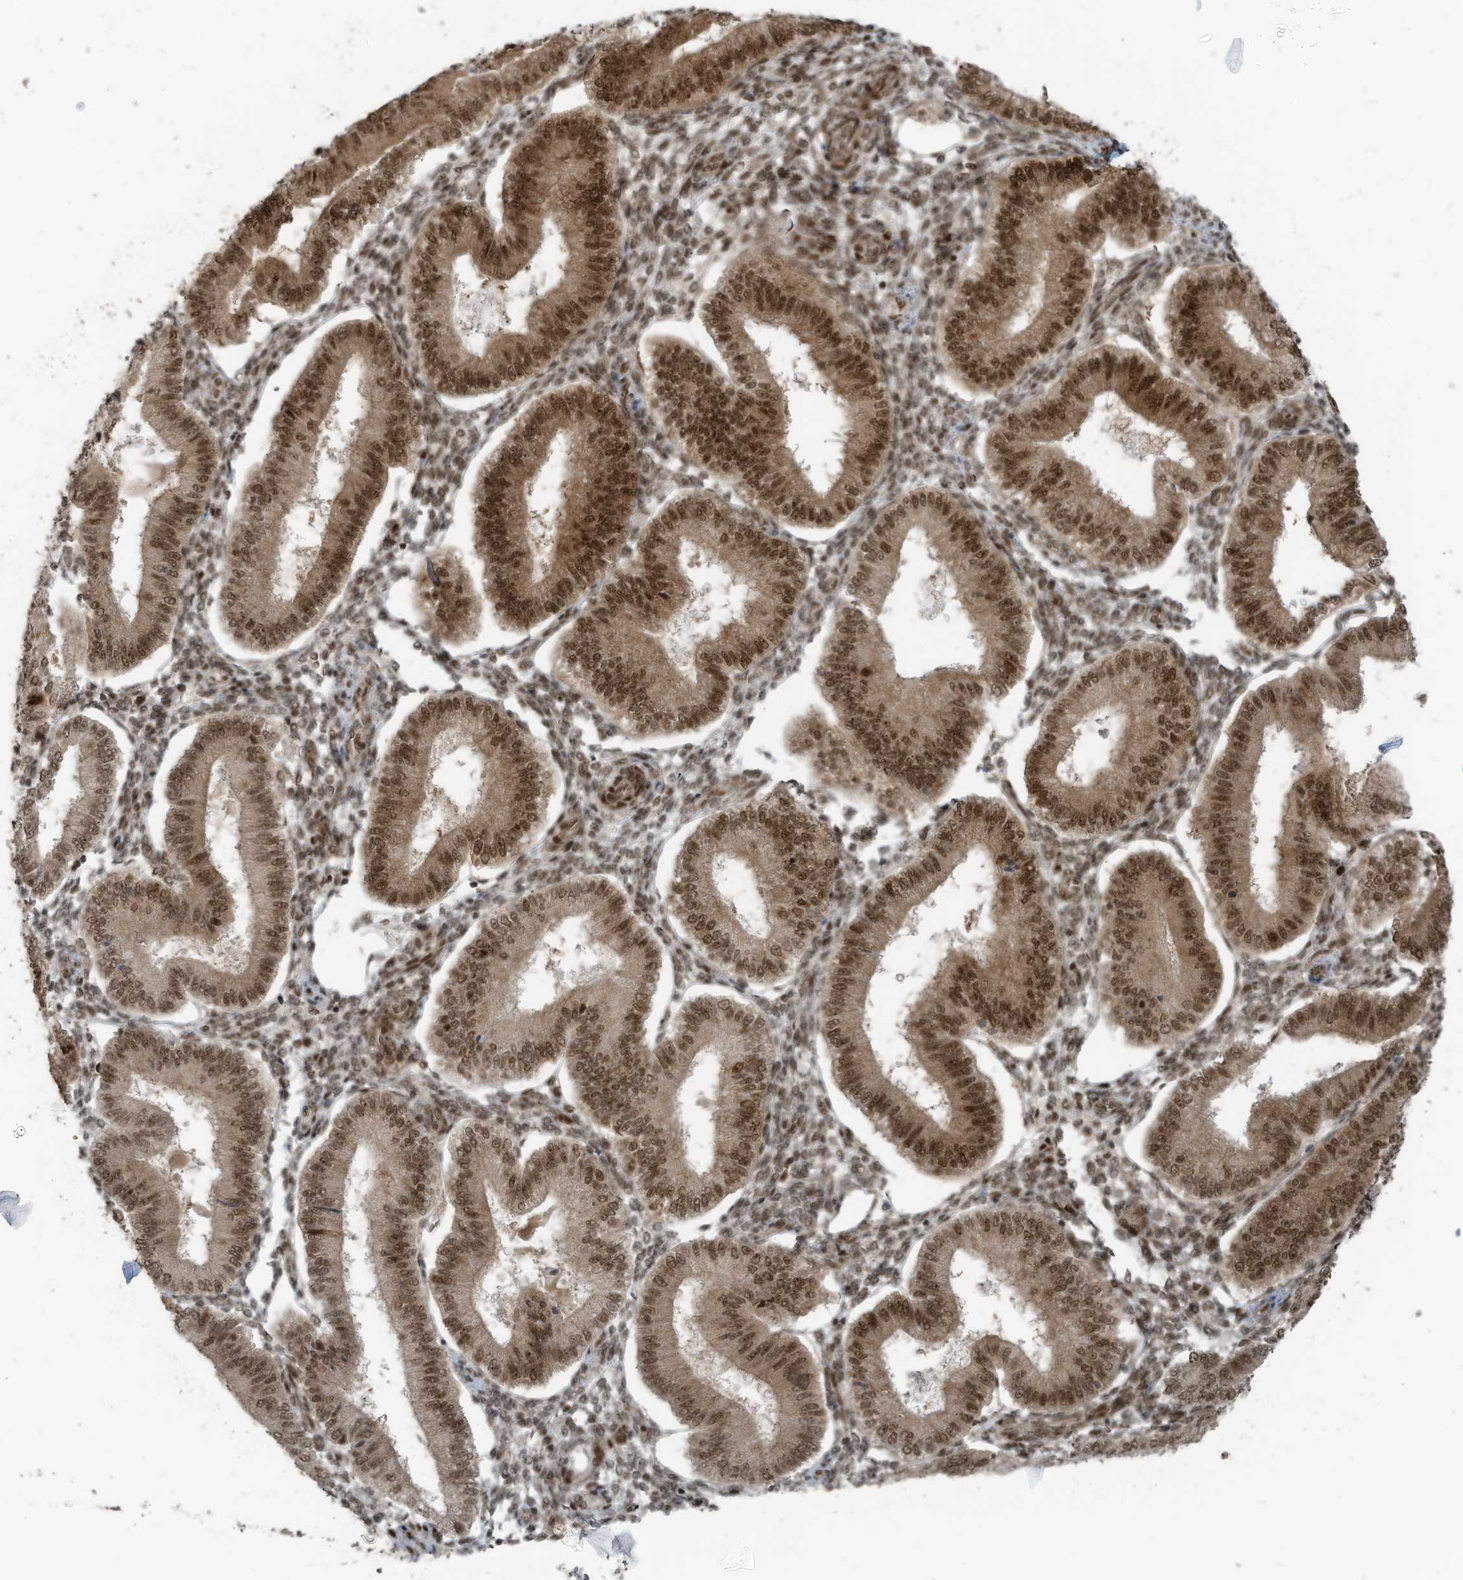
{"staining": {"intensity": "moderate", "quantity": ">75%", "location": "nuclear"}, "tissue": "endometrium", "cell_type": "Cells in endometrial stroma", "image_type": "normal", "snomed": [{"axis": "morphology", "description": "Normal tissue, NOS"}, {"axis": "topography", "description": "Endometrium"}], "caption": "Normal endometrium displays moderate nuclear expression in approximately >75% of cells in endometrial stroma The staining was performed using DAB to visualize the protein expression in brown, while the nuclei were stained in blue with hematoxylin (Magnification: 20x)..", "gene": "PCNP", "patient": {"sex": "female", "age": 39}}